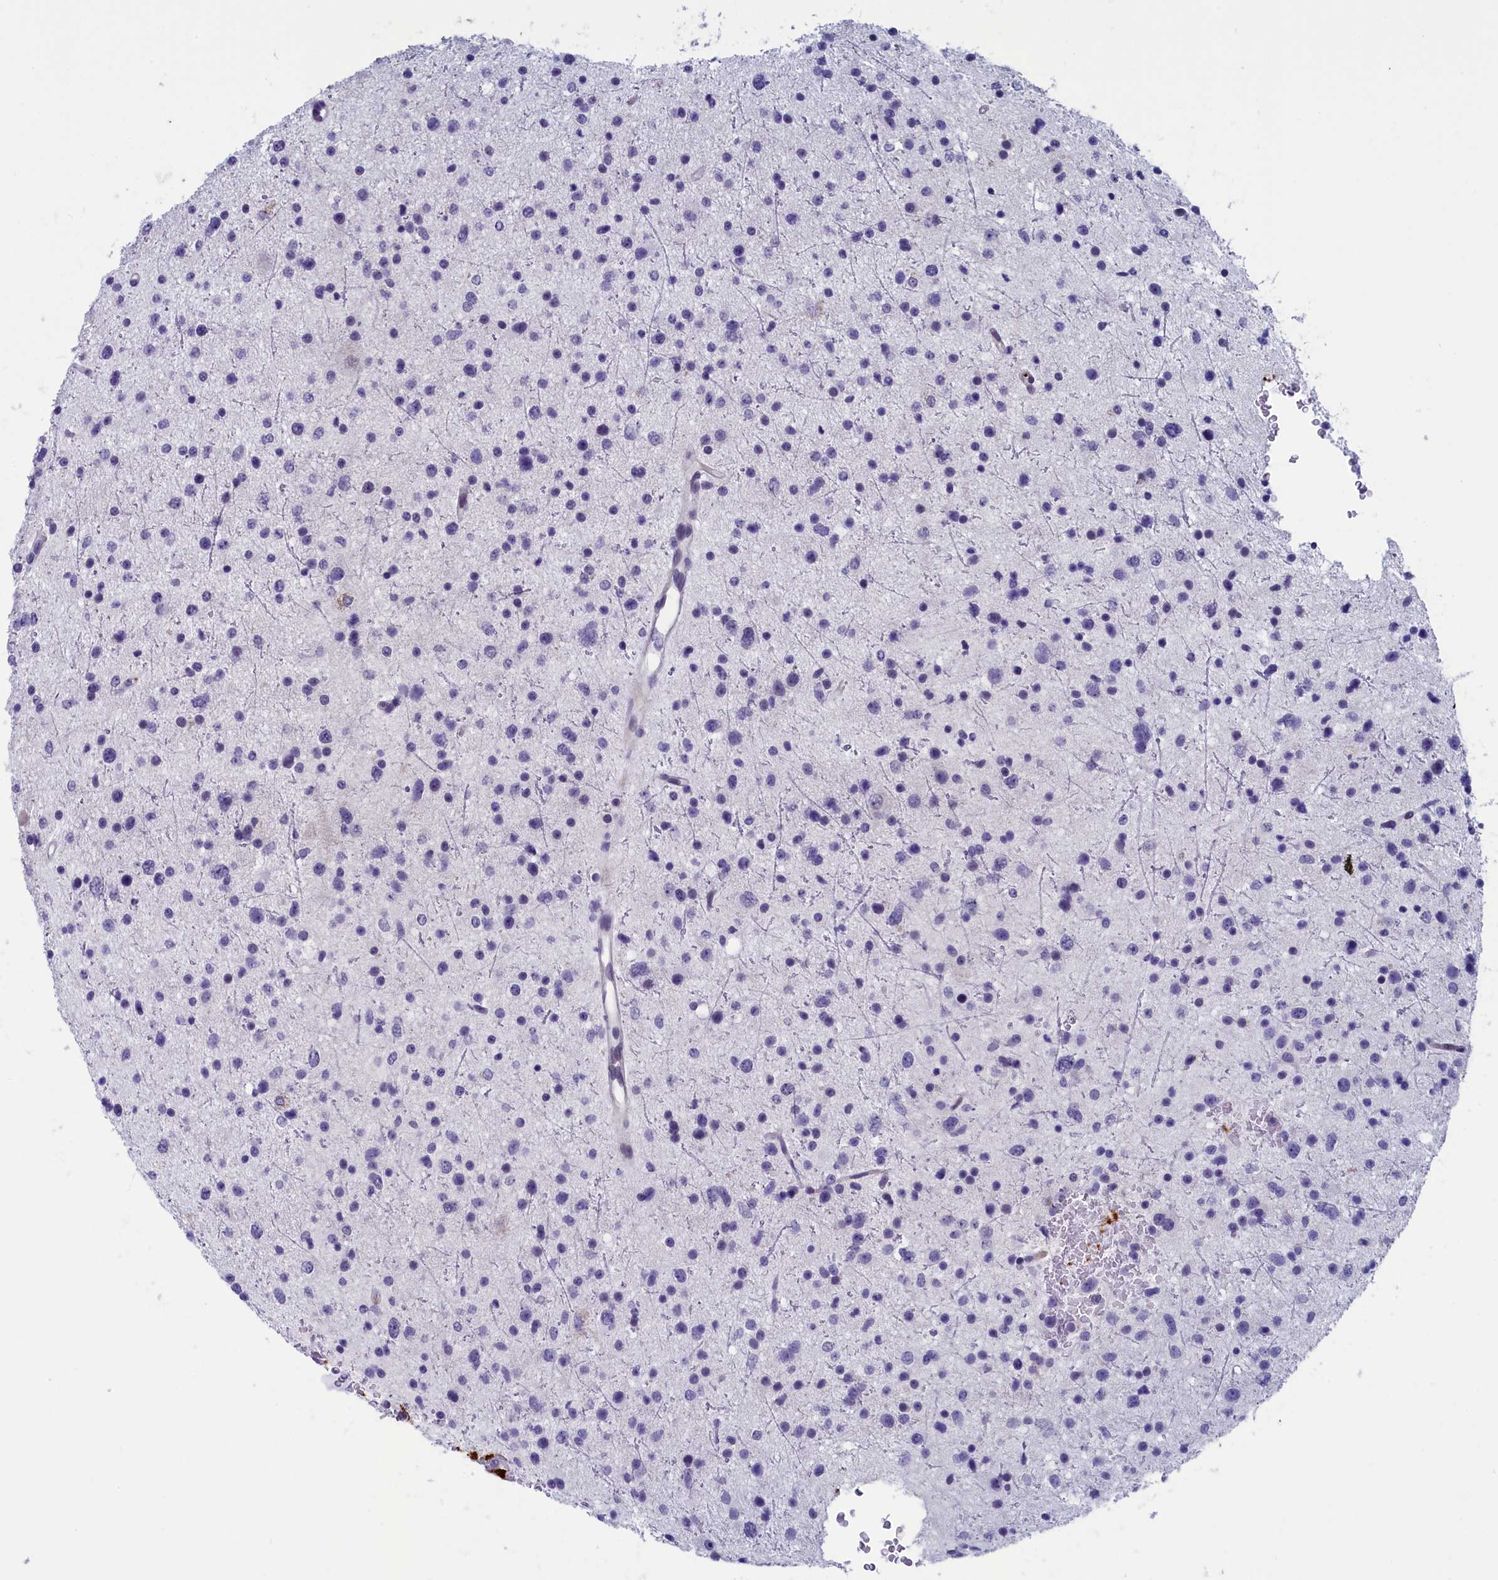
{"staining": {"intensity": "negative", "quantity": "none", "location": "none"}, "tissue": "glioma", "cell_type": "Tumor cells", "image_type": "cancer", "snomed": [{"axis": "morphology", "description": "Glioma, malignant, Low grade"}, {"axis": "topography", "description": "Brain"}], "caption": "Immunohistochemistry (IHC) of malignant glioma (low-grade) reveals no expression in tumor cells.", "gene": "AIFM2", "patient": {"sex": "female", "age": 37}}